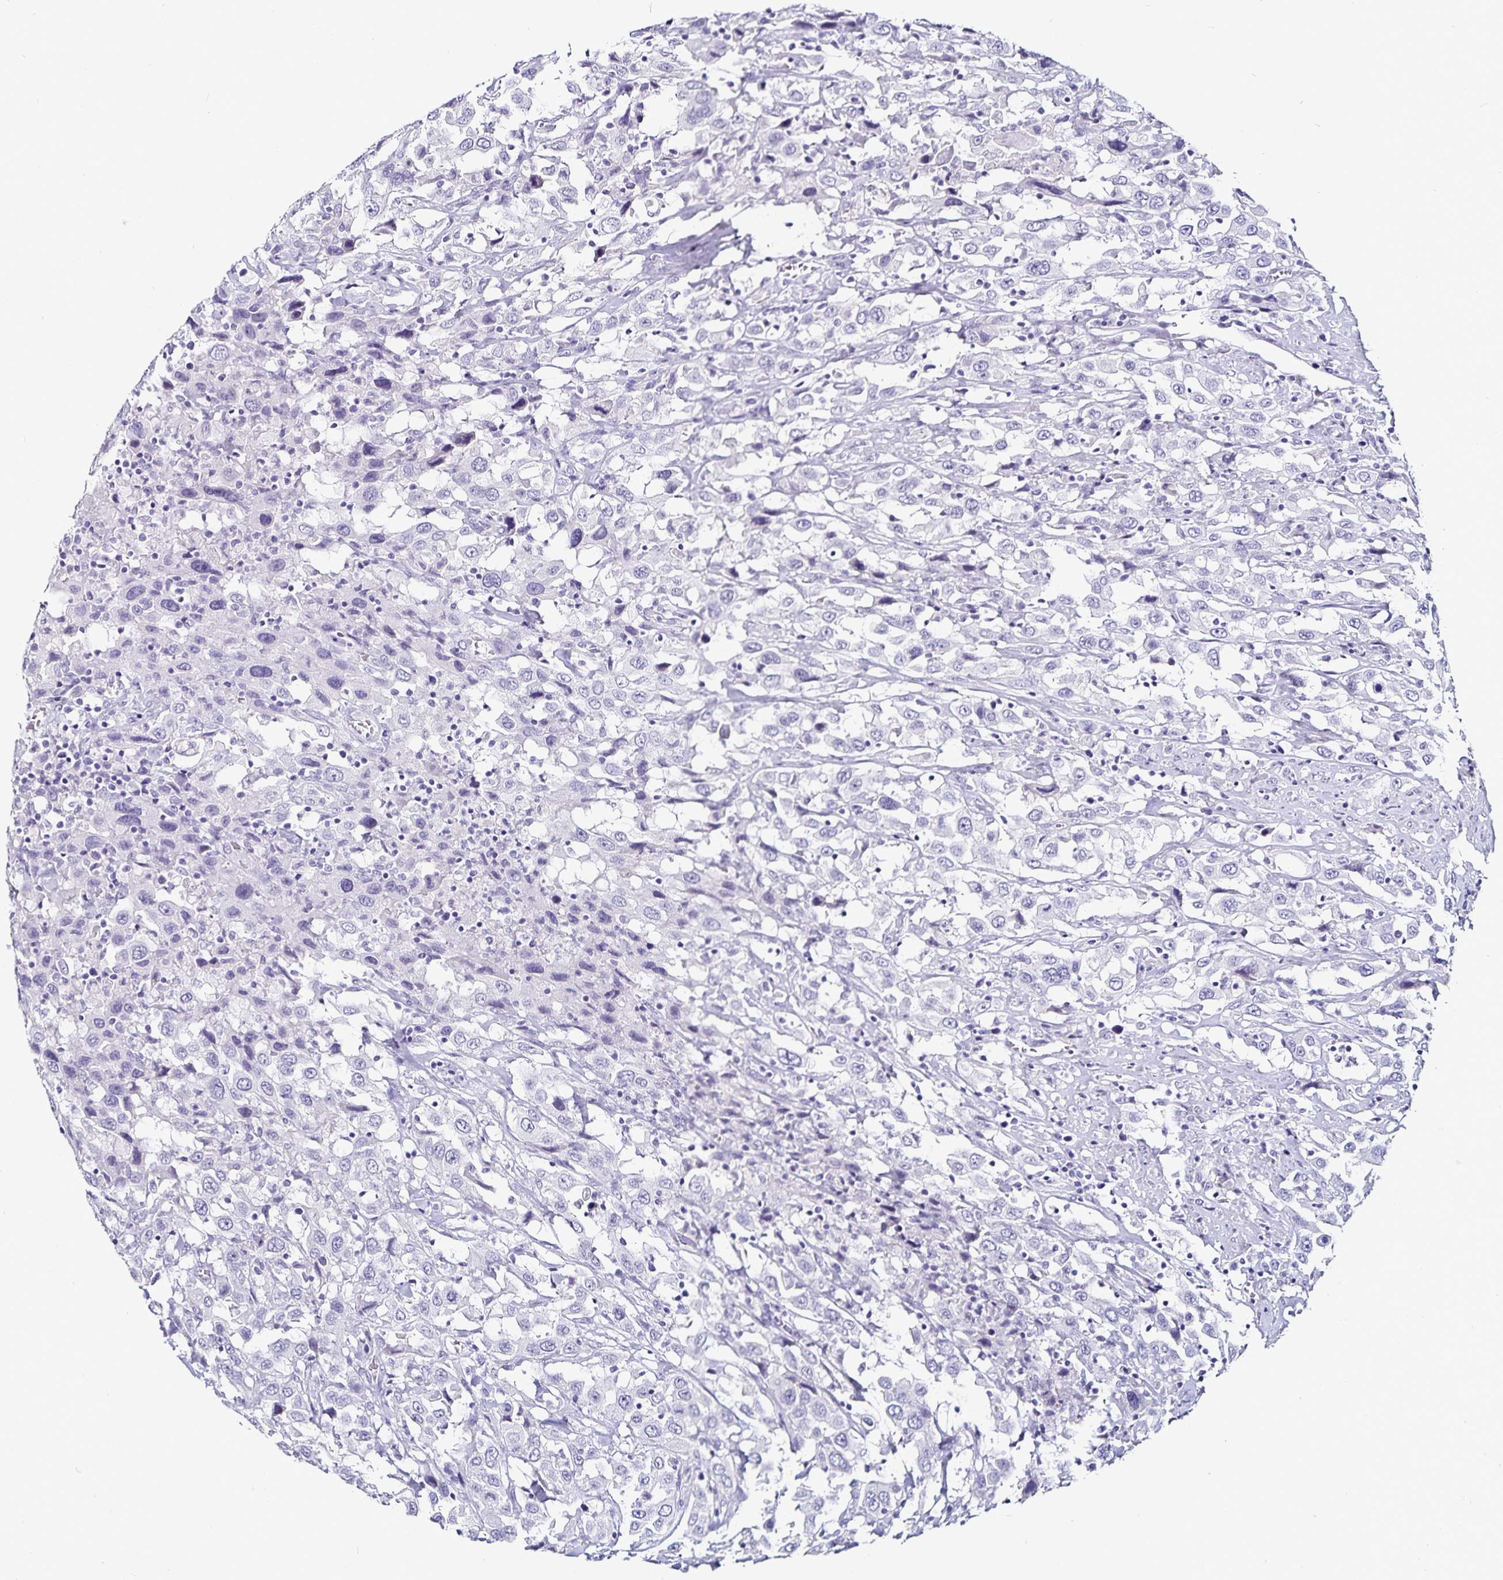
{"staining": {"intensity": "negative", "quantity": "none", "location": "none"}, "tissue": "urothelial cancer", "cell_type": "Tumor cells", "image_type": "cancer", "snomed": [{"axis": "morphology", "description": "Urothelial carcinoma, High grade"}, {"axis": "topography", "description": "Urinary bladder"}], "caption": "Tumor cells are negative for brown protein staining in urothelial carcinoma (high-grade). The staining is performed using DAB brown chromogen with nuclei counter-stained in using hematoxylin.", "gene": "TSPAN7", "patient": {"sex": "male", "age": 61}}